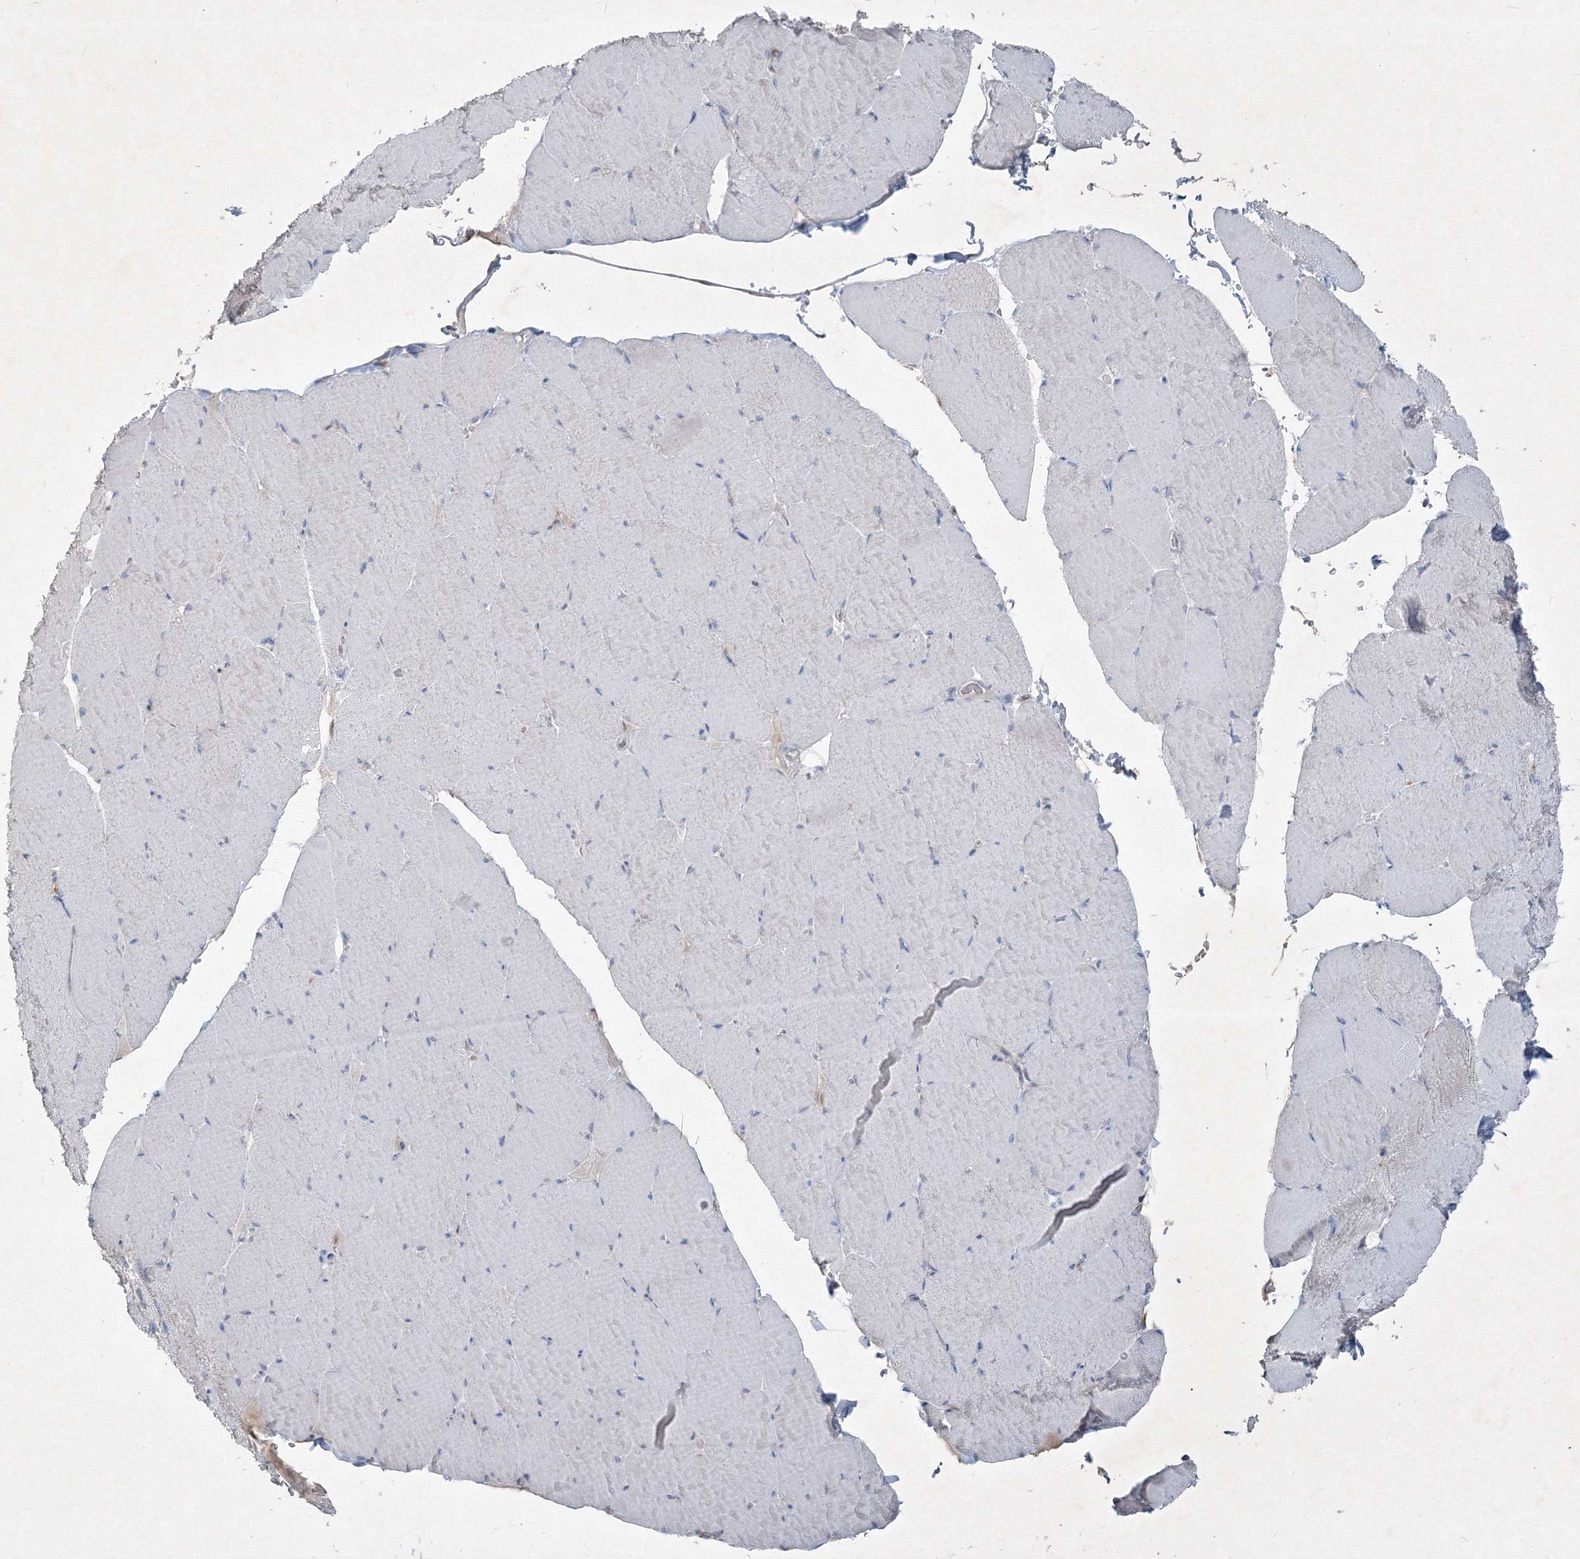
{"staining": {"intensity": "negative", "quantity": "none", "location": "none"}, "tissue": "skeletal muscle", "cell_type": "Myocytes", "image_type": "normal", "snomed": [{"axis": "morphology", "description": "Normal tissue, NOS"}, {"axis": "topography", "description": "Skeletal muscle"}, {"axis": "topography", "description": "Head-Neck"}], "caption": "A high-resolution photomicrograph shows immunohistochemistry (IHC) staining of benign skeletal muscle, which demonstrates no significant expression in myocytes. (DAB immunohistochemistry visualized using brightfield microscopy, high magnification).", "gene": "IFNAR1", "patient": {"sex": "male", "age": 66}}